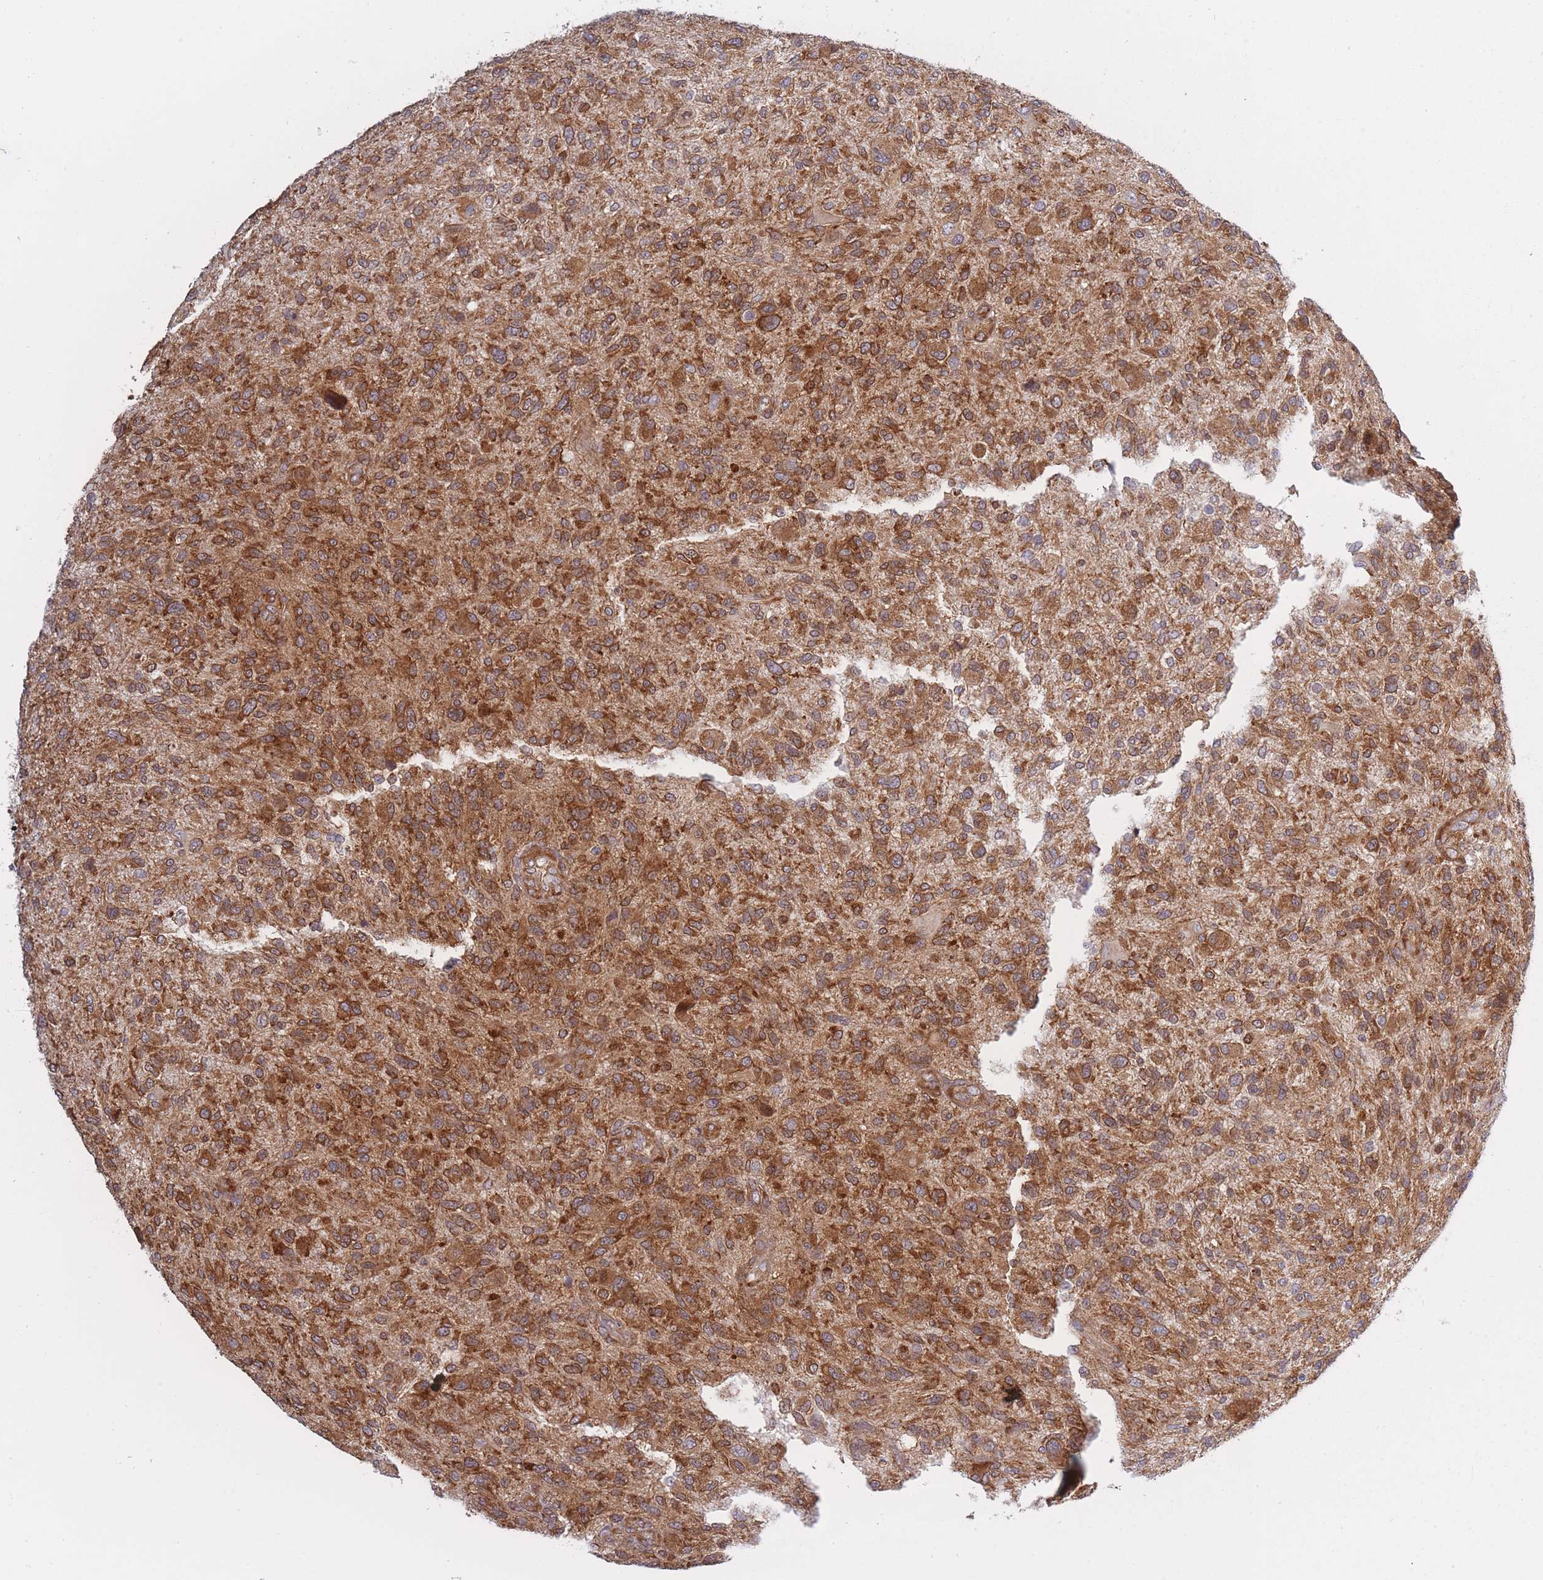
{"staining": {"intensity": "strong", "quantity": ">75%", "location": "cytoplasmic/membranous"}, "tissue": "glioma", "cell_type": "Tumor cells", "image_type": "cancer", "snomed": [{"axis": "morphology", "description": "Glioma, malignant, High grade"}, {"axis": "topography", "description": "Brain"}], "caption": "High-grade glioma (malignant) was stained to show a protein in brown. There is high levels of strong cytoplasmic/membranous expression in approximately >75% of tumor cells.", "gene": "CCDC124", "patient": {"sex": "male", "age": 47}}